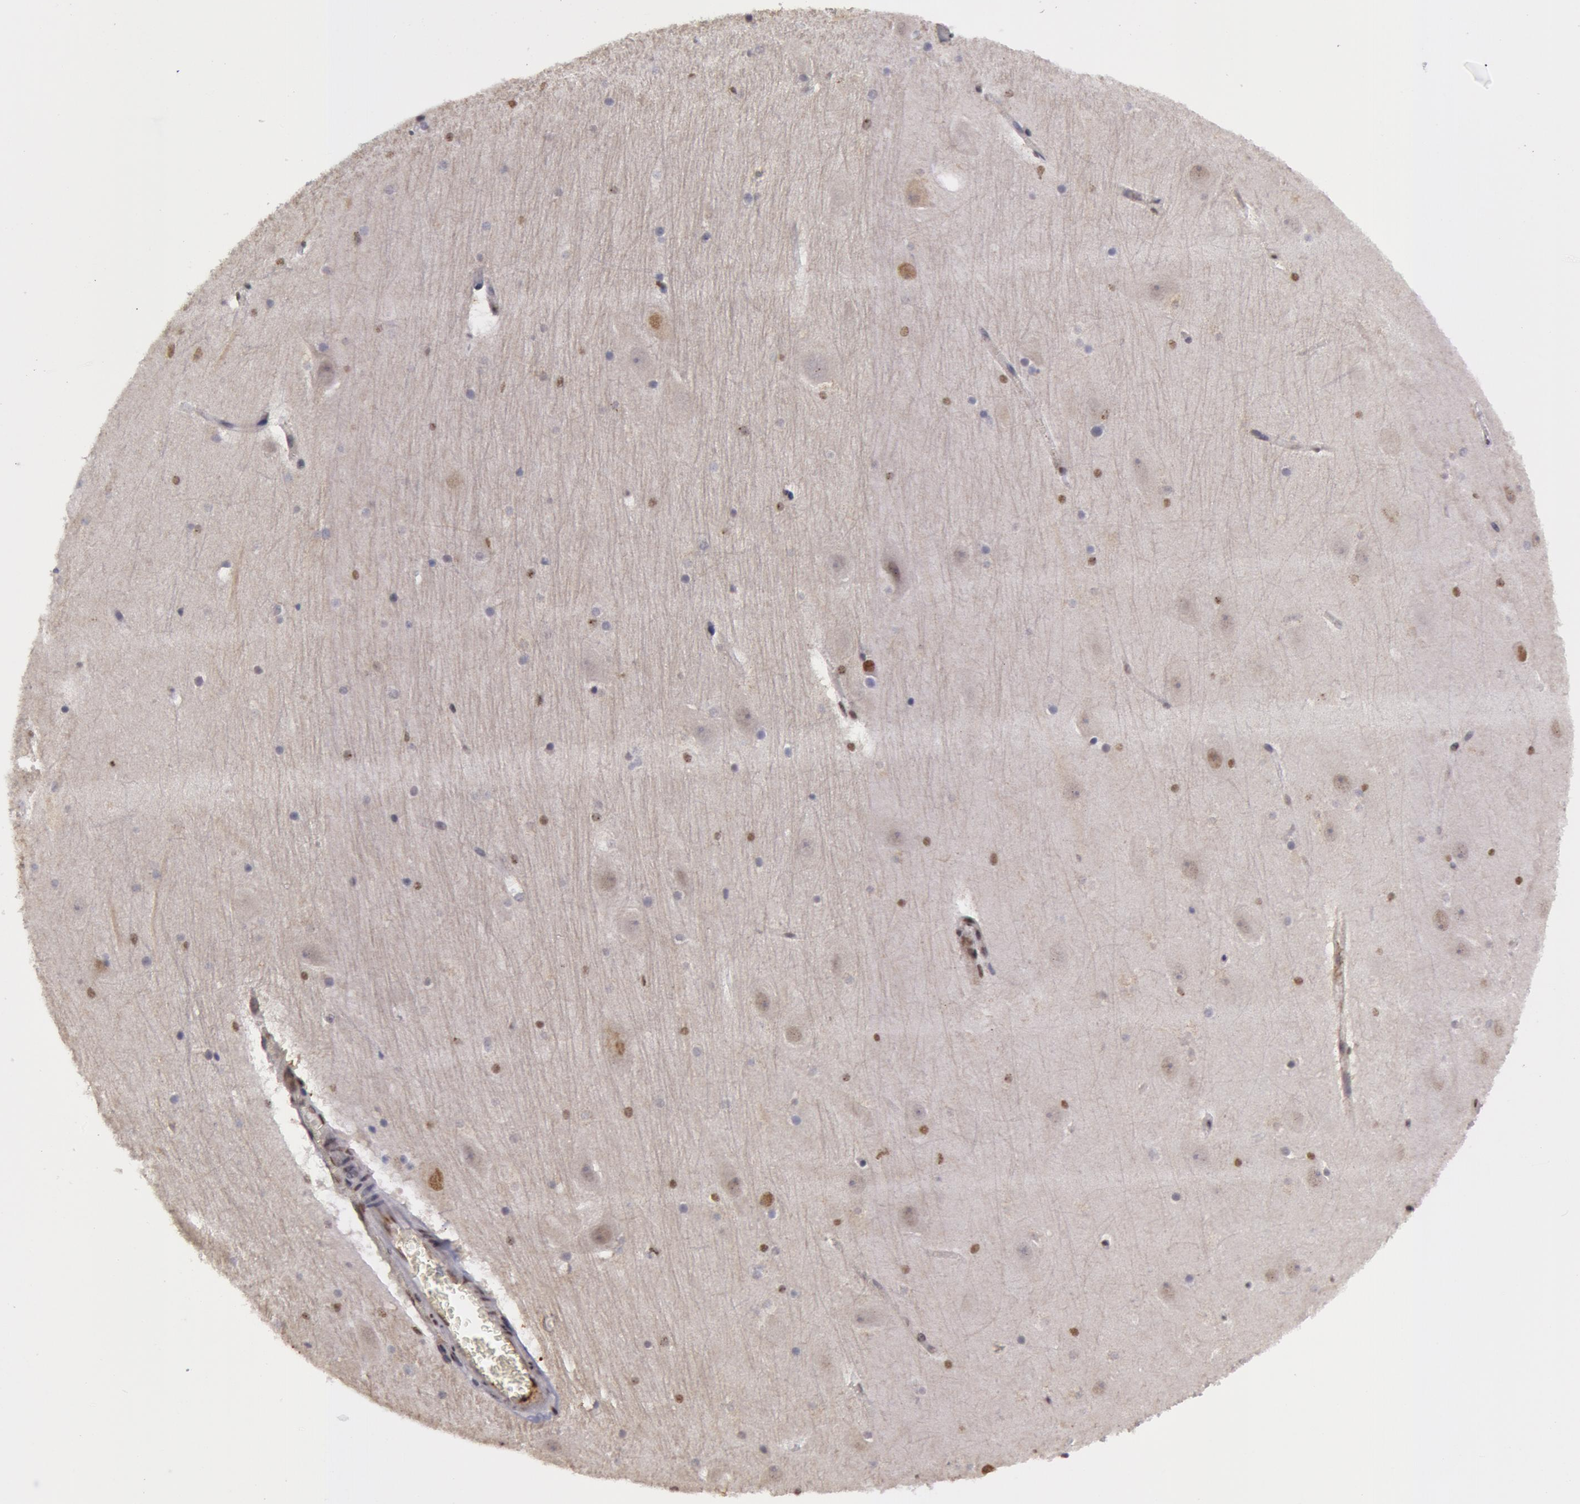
{"staining": {"intensity": "weak", "quantity": "25%-75%", "location": "nuclear"}, "tissue": "hippocampus", "cell_type": "Glial cells", "image_type": "normal", "snomed": [{"axis": "morphology", "description": "Normal tissue, NOS"}, {"axis": "topography", "description": "Hippocampus"}], "caption": "Normal hippocampus demonstrates weak nuclear expression in approximately 25%-75% of glial cells, visualized by immunohistochemistry. (brown staining indicates protein expression, while blue staining denotes nuclei).", "gene": "VRTN", "patient": {"sex": "male", "age": 45}}